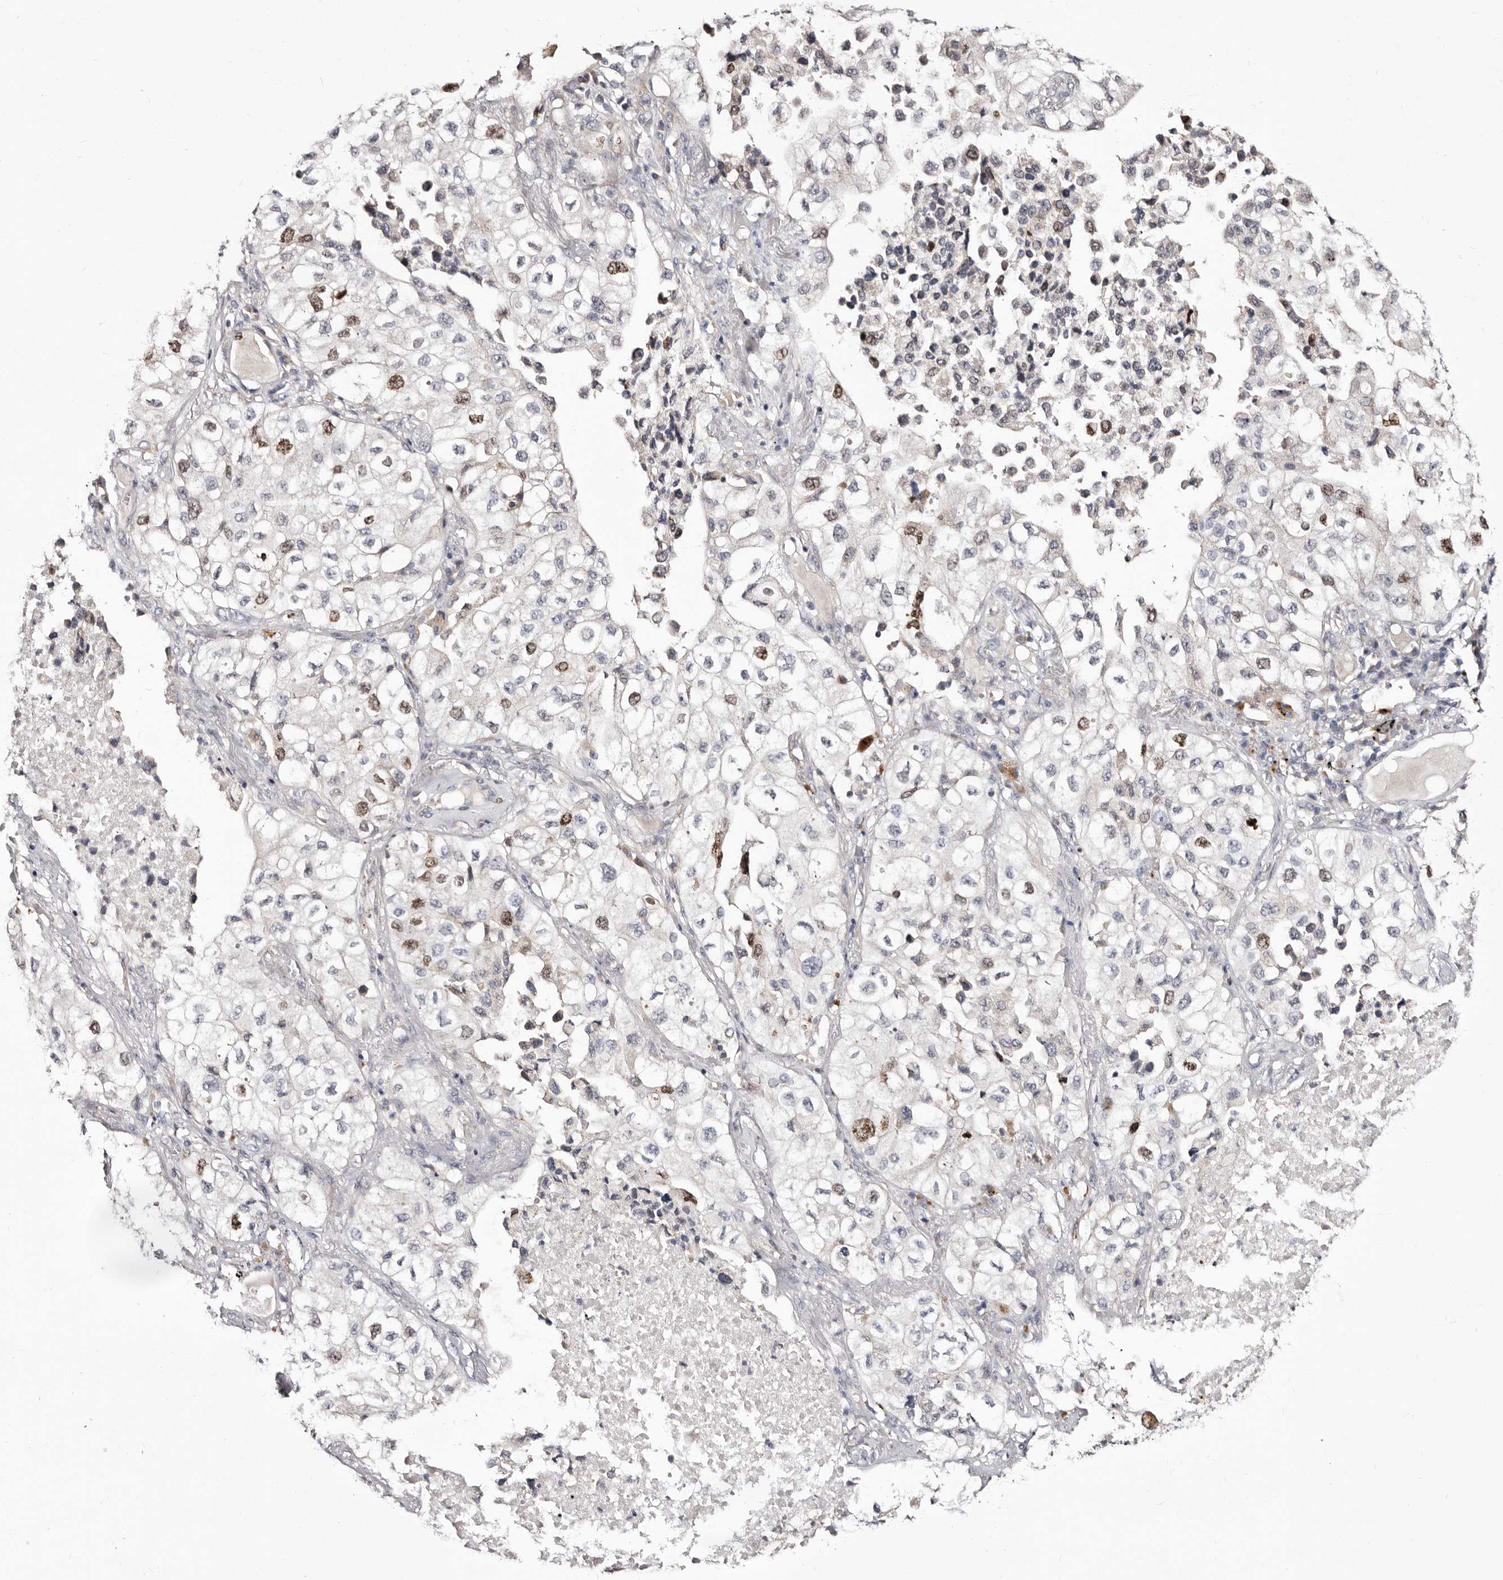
{"staining": {"intensity": "moderate", "quantity": "<25%", "location": "nuclear"}, "tissue": "lung cancer", "cell_type": "Tumor cells", "image_type": "cancer", "snomed": [{"axis": "morphology", "description": "Adenocarcinoma, NOS"}, {"axis": "topography", "description": "Lung"}], "caption": "Lung adenocarcinoma was stained to show a protein in brown. There is low levels of moderate nuclear staining in about <25% of tumor cells. Nuclei are stained in blue.", "gene": "CDCA8", "patient": {"sex": "male", "age": 63}}